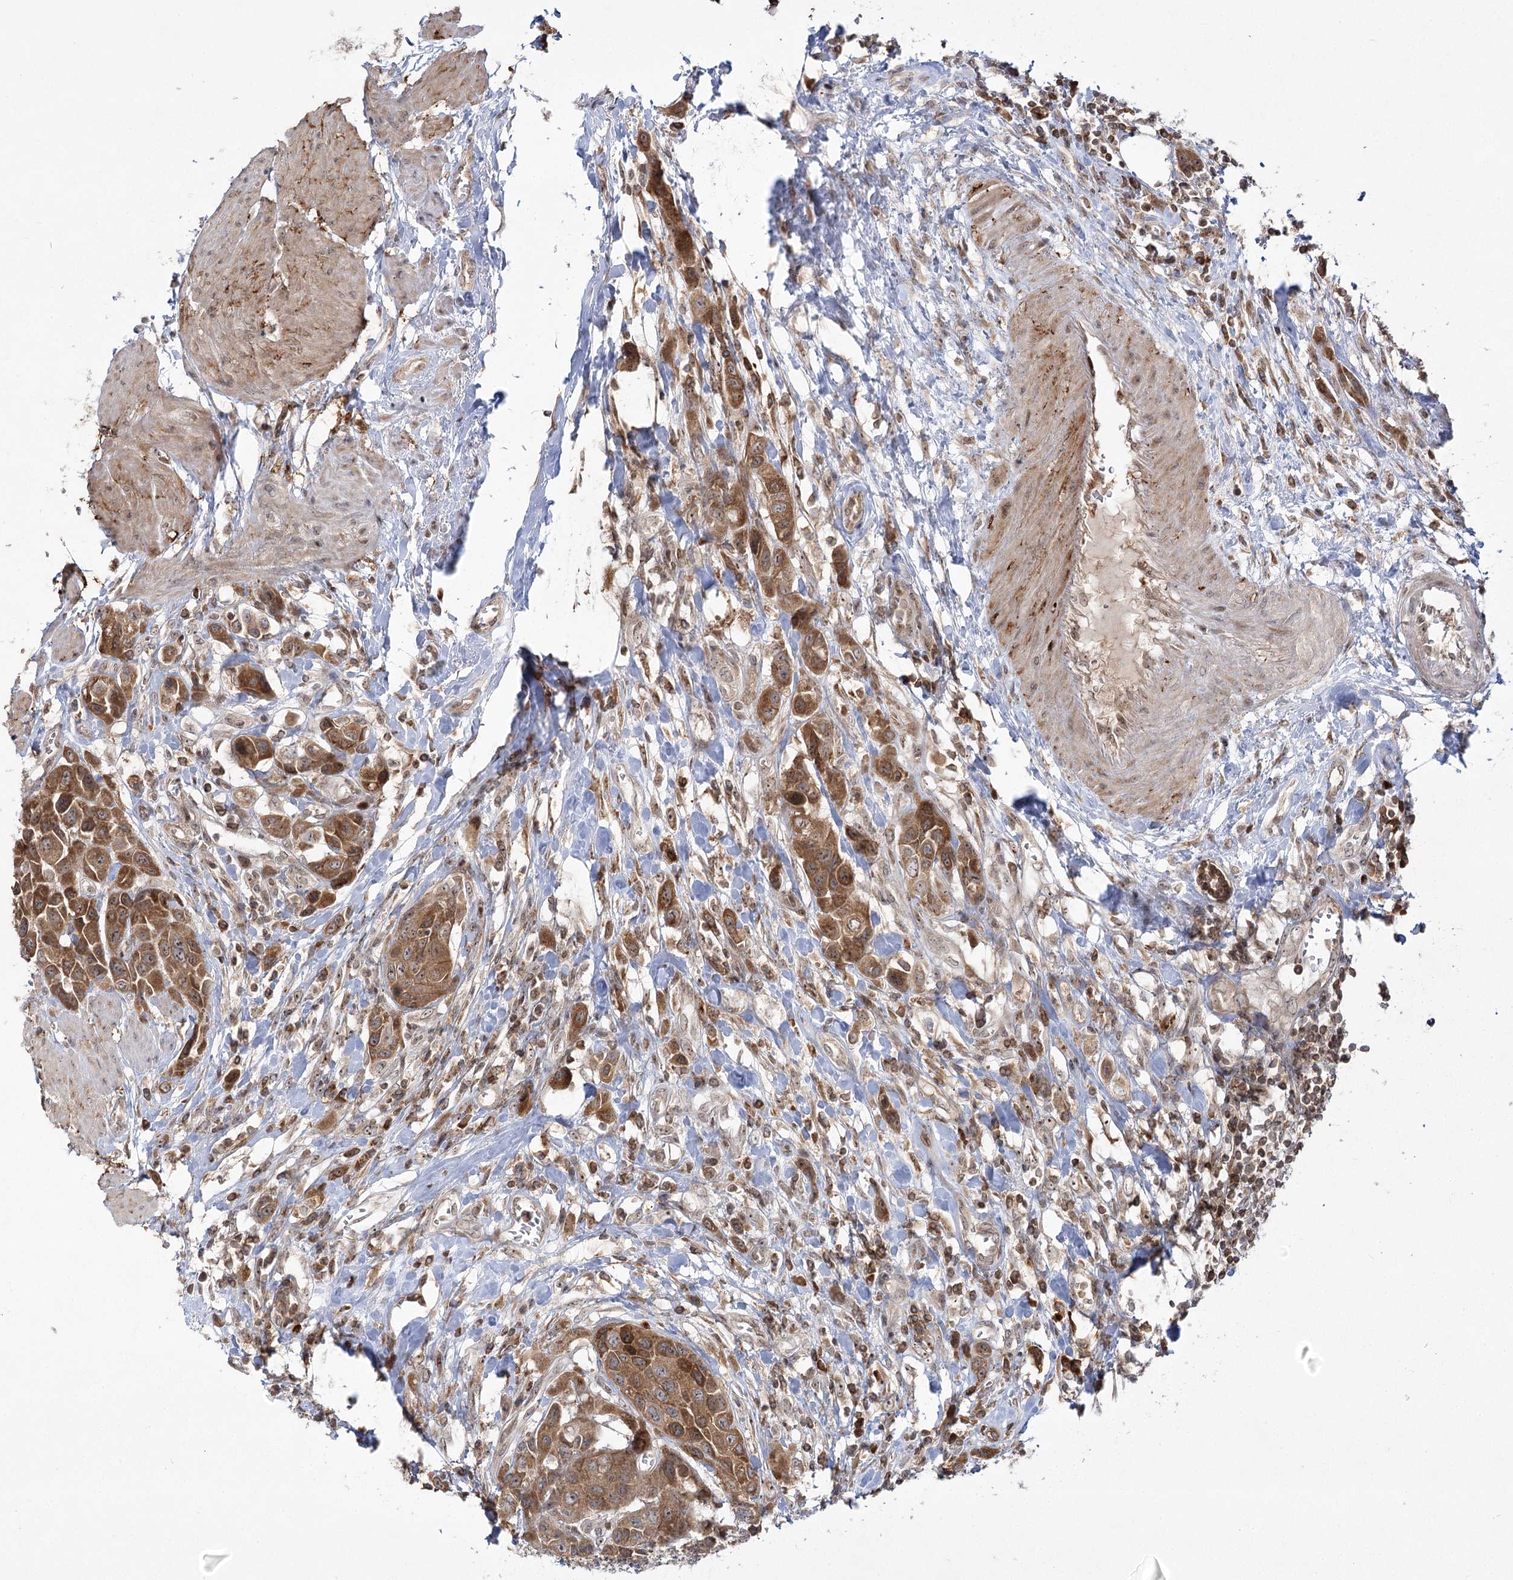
{"staining": {"intensity": "strong", "quantity": ">75%", "location": "cytoplasmic/membranous"}, "tissue": "urothelial cancer", "cell_type": "Tumor cells", "image_type": "cancer", "snomed": [{"axis": "morphology", "description": "Urothelial carcinoma, High grade"}, {"axis": "topography", "description": "Urinary bladder"}], "caption": "Immunohistochemical staining of high-grade urothelial carcinoma demonstrates high levels of strong cytoplasmic/membranous expression in approximately >75% of tumor cells.", "gene": "SYTL1", "patient": {"sex": "male", "age": 50}}